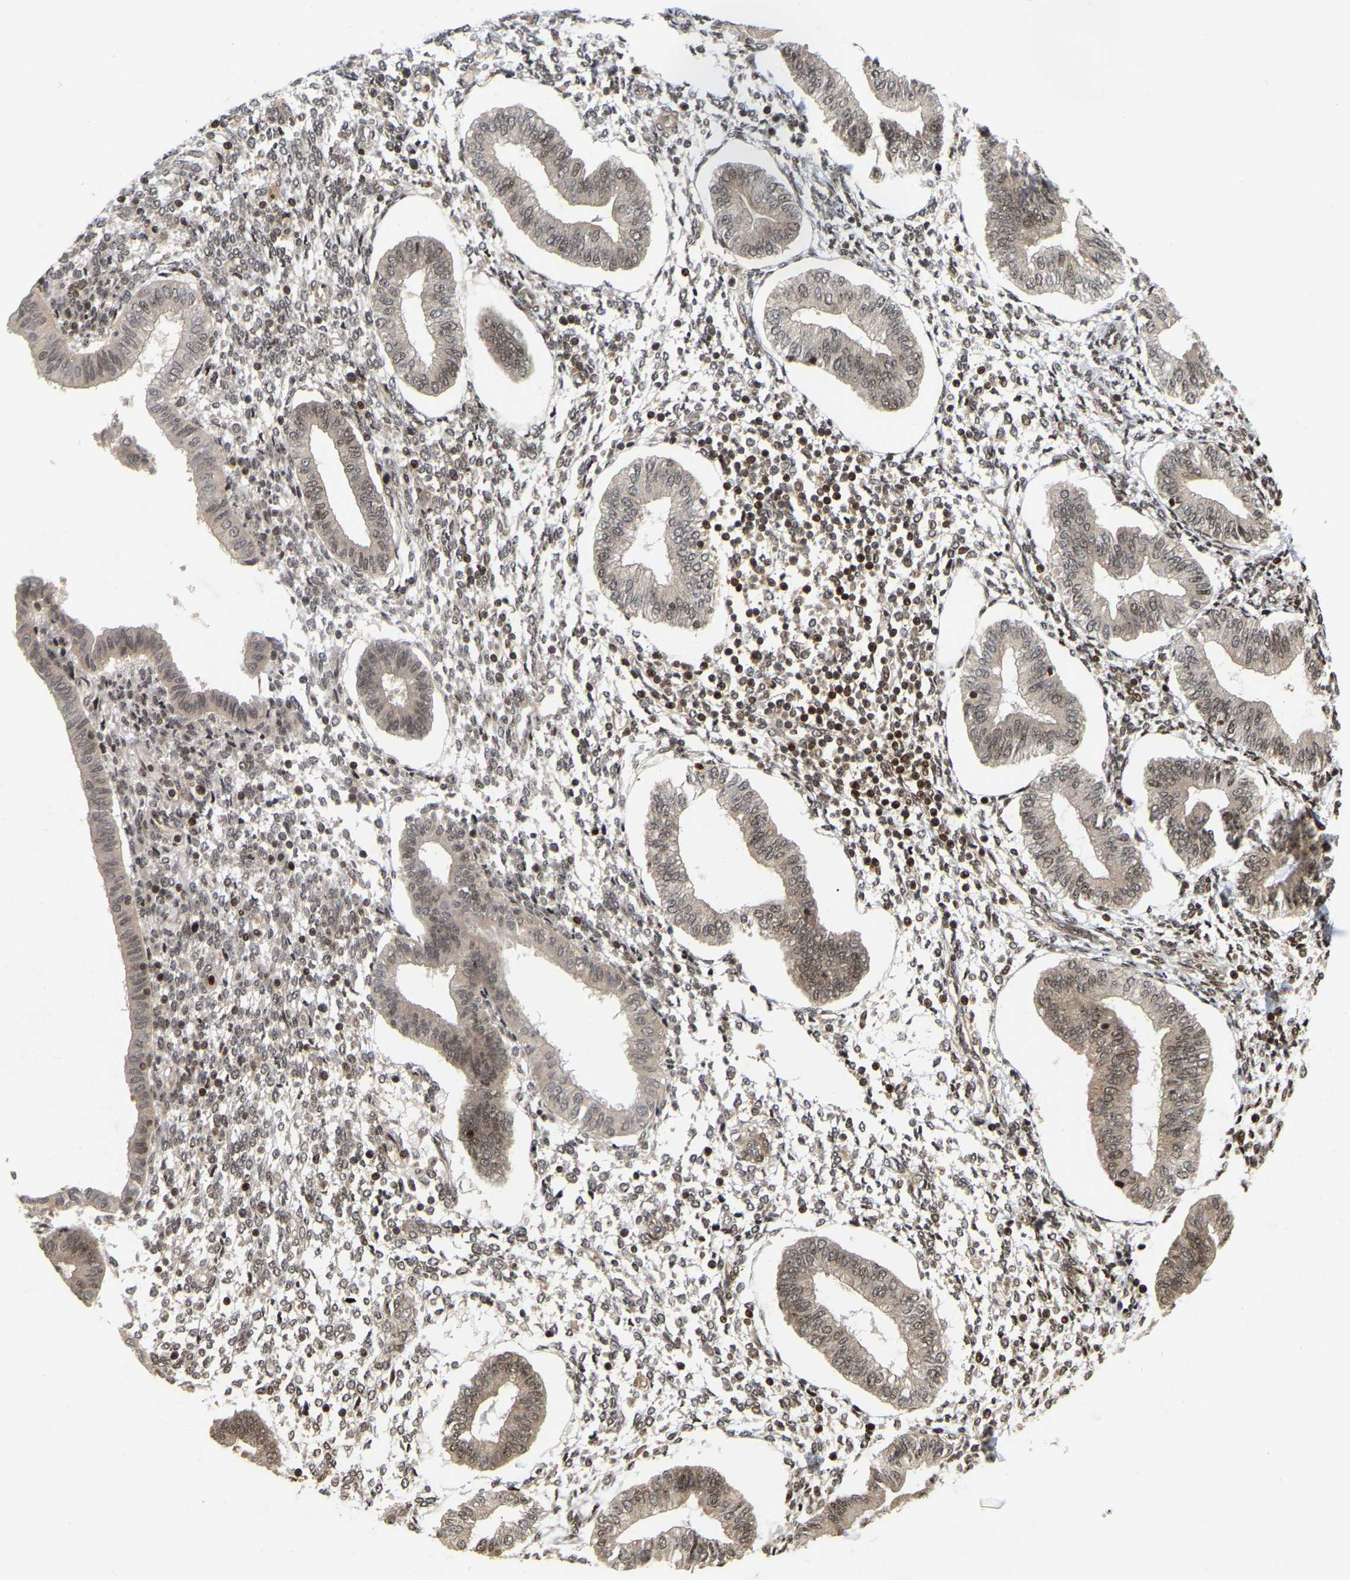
{"staining": {"intensity": "strong", "quantity": "25%-75%", "location": "nuclear"}, "tissue": "endometrium", "cell_type": "Cells in endometrial stroma", "image_type": "normal", "snomed": [{"axis": "morphology", "description": "Normal tissue, NOS"}, {"axis": "topography", "description": "Endometrium"}], "caption": "Protein analysis of normal endometrium shows strong nuclear expression in about 25%-75% of cells in endometrial stroma. The staining is performed using DAB (3,3'-diaminobenzidine) brown chromogen to label protein expression. The nuclei are counter-stained blue using hematoxylin.", "gene": "NFE2L2", "patient": {"sex": "female", "age": 50}}